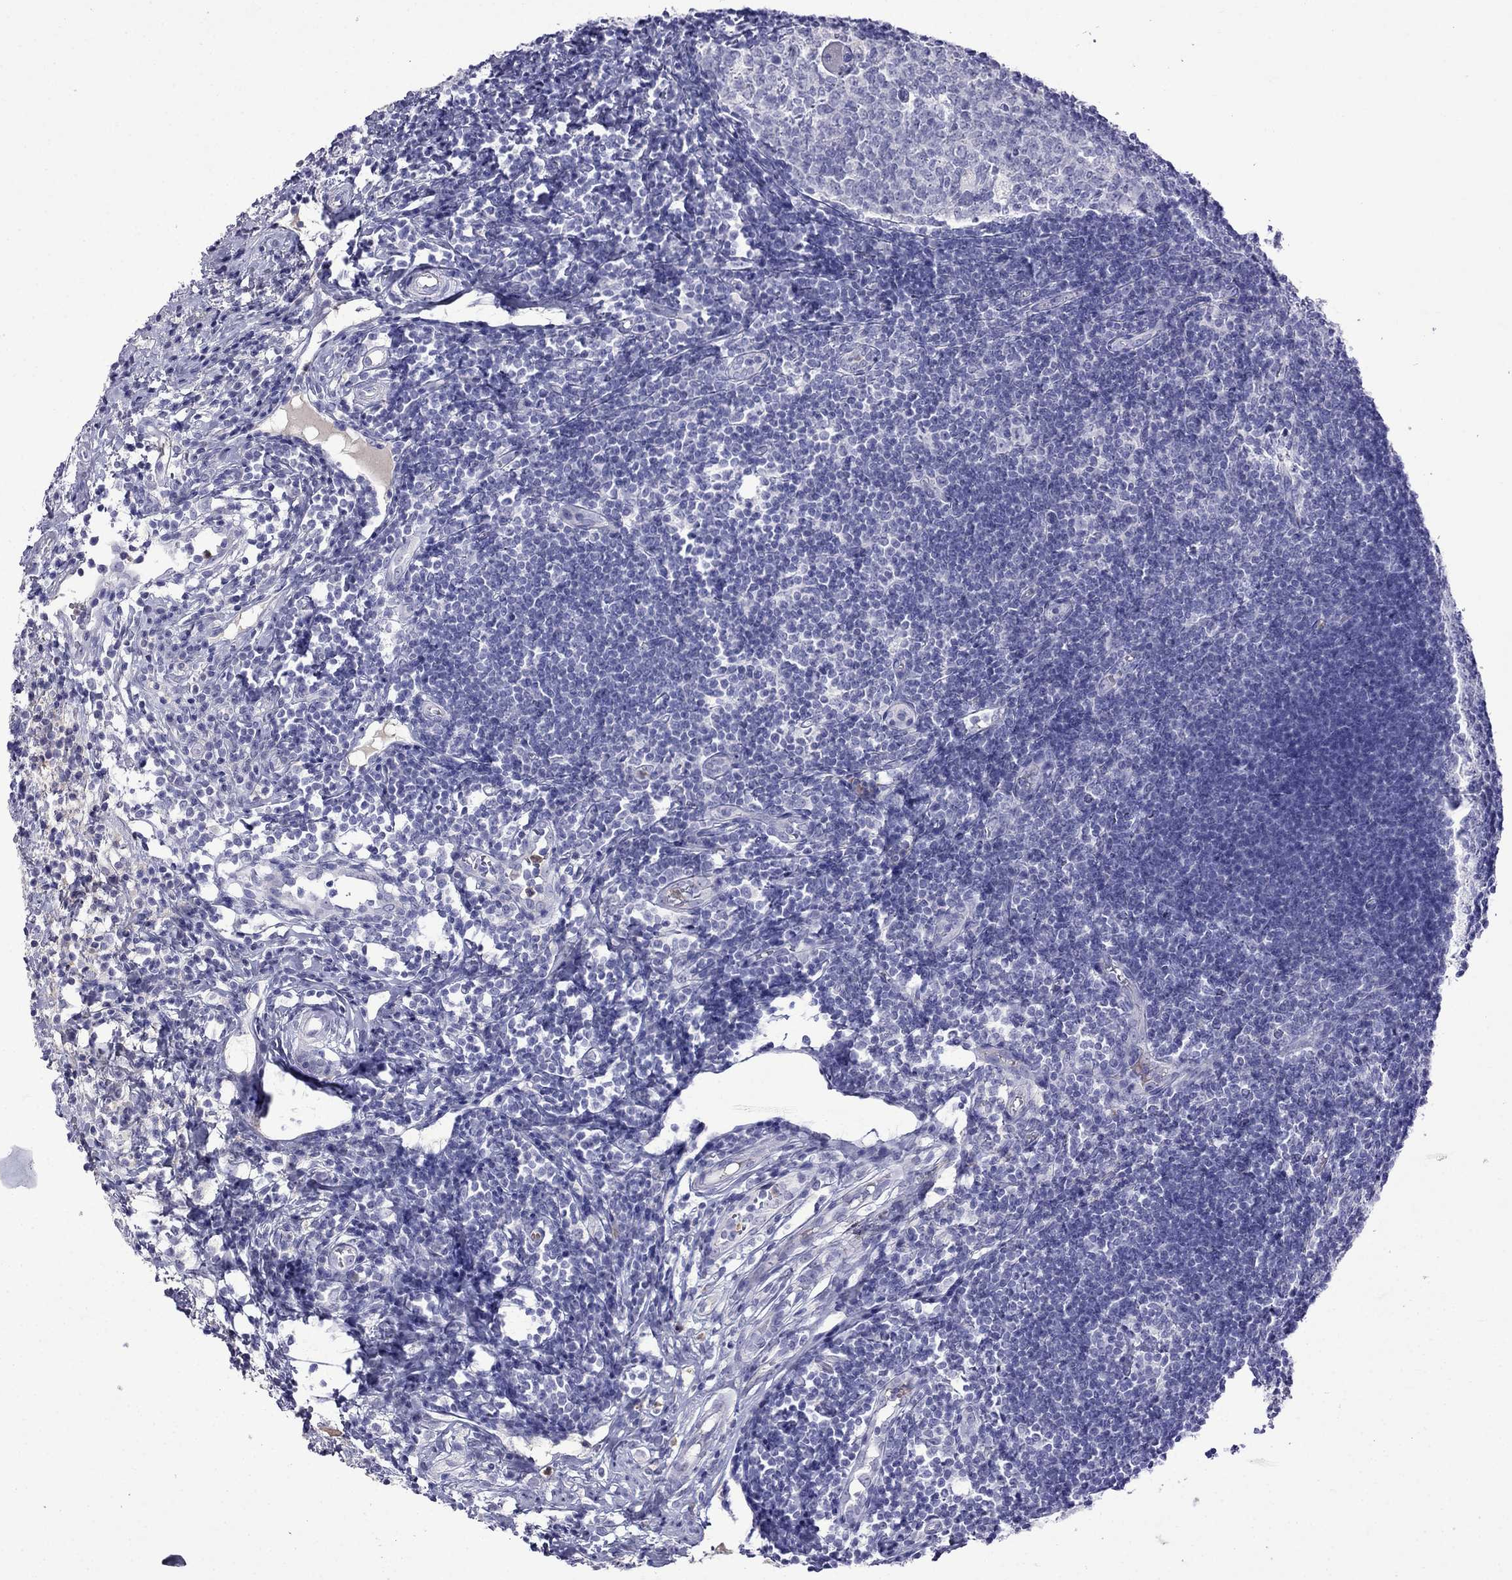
{"staining": {"intensity": "negative", "quantity": "none", "location": "none"}, "tissue": "appendix", "cell_type": "Glandular cells", "image_type": "normal", "snomed": [{"axis": "morphology", "description": "Normal tissue, NOS"}, {"axis": "morphology", "description": "Inflammation, NOS"}, {"axis": "topography", "description": "Appendix"}], "caption": "Immunohistochemistry photomicrograph of benign appendix: appendix stained with DAB (3,3'-diaminobenzidine) displays no significant protein staining in glandular cells.", "gene": "CDHR4", "patient": {"sex": "male", "age": 16}}